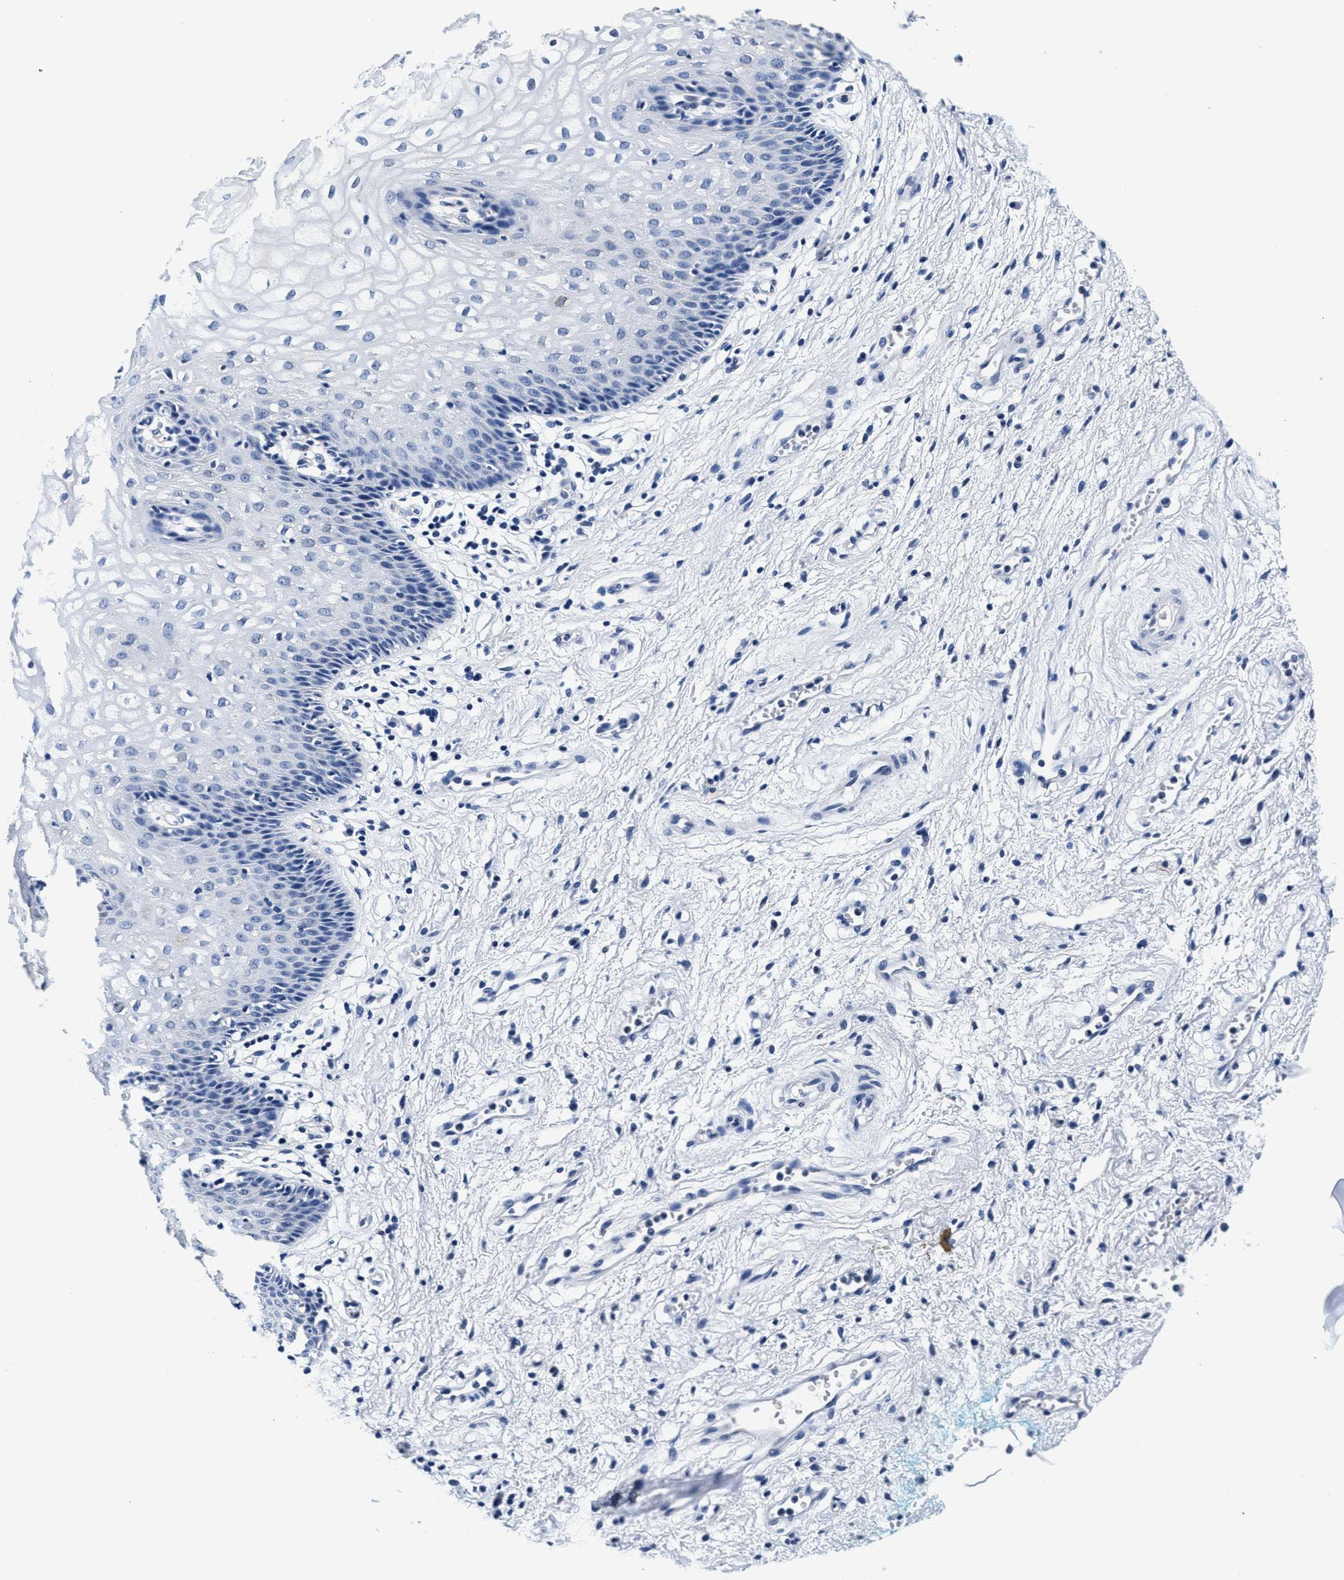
{"staining": {"intensity": "negative", "quantity": "none", "location": "none"}, "tissue": "vagina", "cell_type": "Squamous epithelial cells", "image_type": "normal", "snomed": [{"axis": "morphology", "description": "Normal tissue, NOS"}, {"axis": "topography", "description": "Vagina"}], "caption": "Squamous epithelial cells are negative for brown protein staining in benign vagina. Nuclei are stained in blue.", "gene": "HS3ST2", "patient": {"sex": "female", "age": 34}}